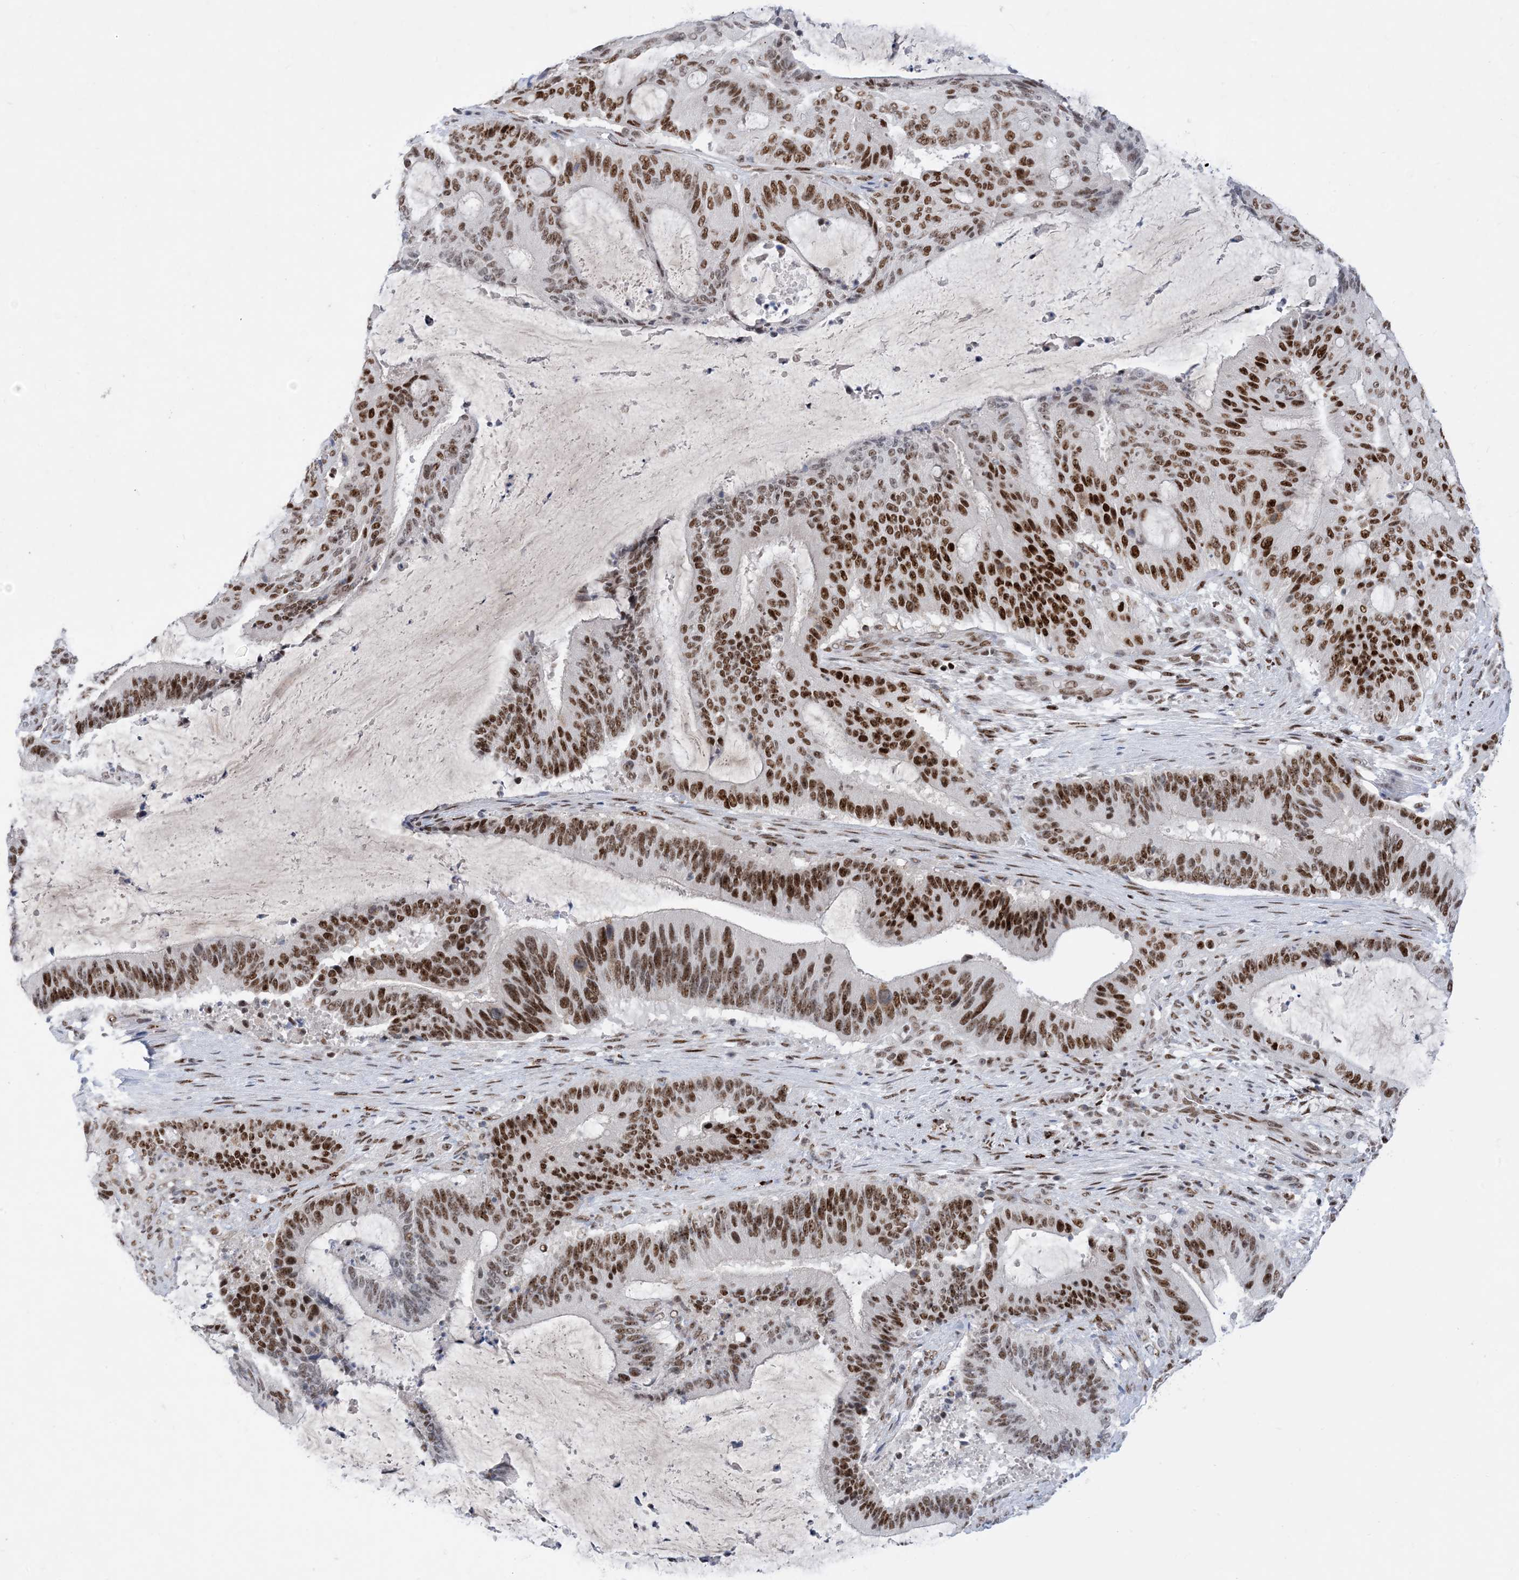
{"staining": {"intensity": "moderate", "quantity": ">75%", "location": "nuclear"}, "tissue": "liver cancer", "cell_type": "Tumor cells", "image_type": "cancer", "snomed": [{"axis": "morphology", "description": "Normal tissue, NOS"}, {"axis": "morphology", "description": "Cholangiocarcinoma"}, {"axis": "topography", "description": "Liver"}, {"axis": "topography", "description": "Peripheral nerve tissue"}], "caption": "Immunohistochemical staining of liver cancer (cholangiocarcinoma) demonstrates moderate nuclear protein staining in approximately >75% of tumor cells. (Brightfield microscopy of DAB IHC at high magnification).", "gene": "TSPYL1", "patient": {"sex": "female", "age": 73}}